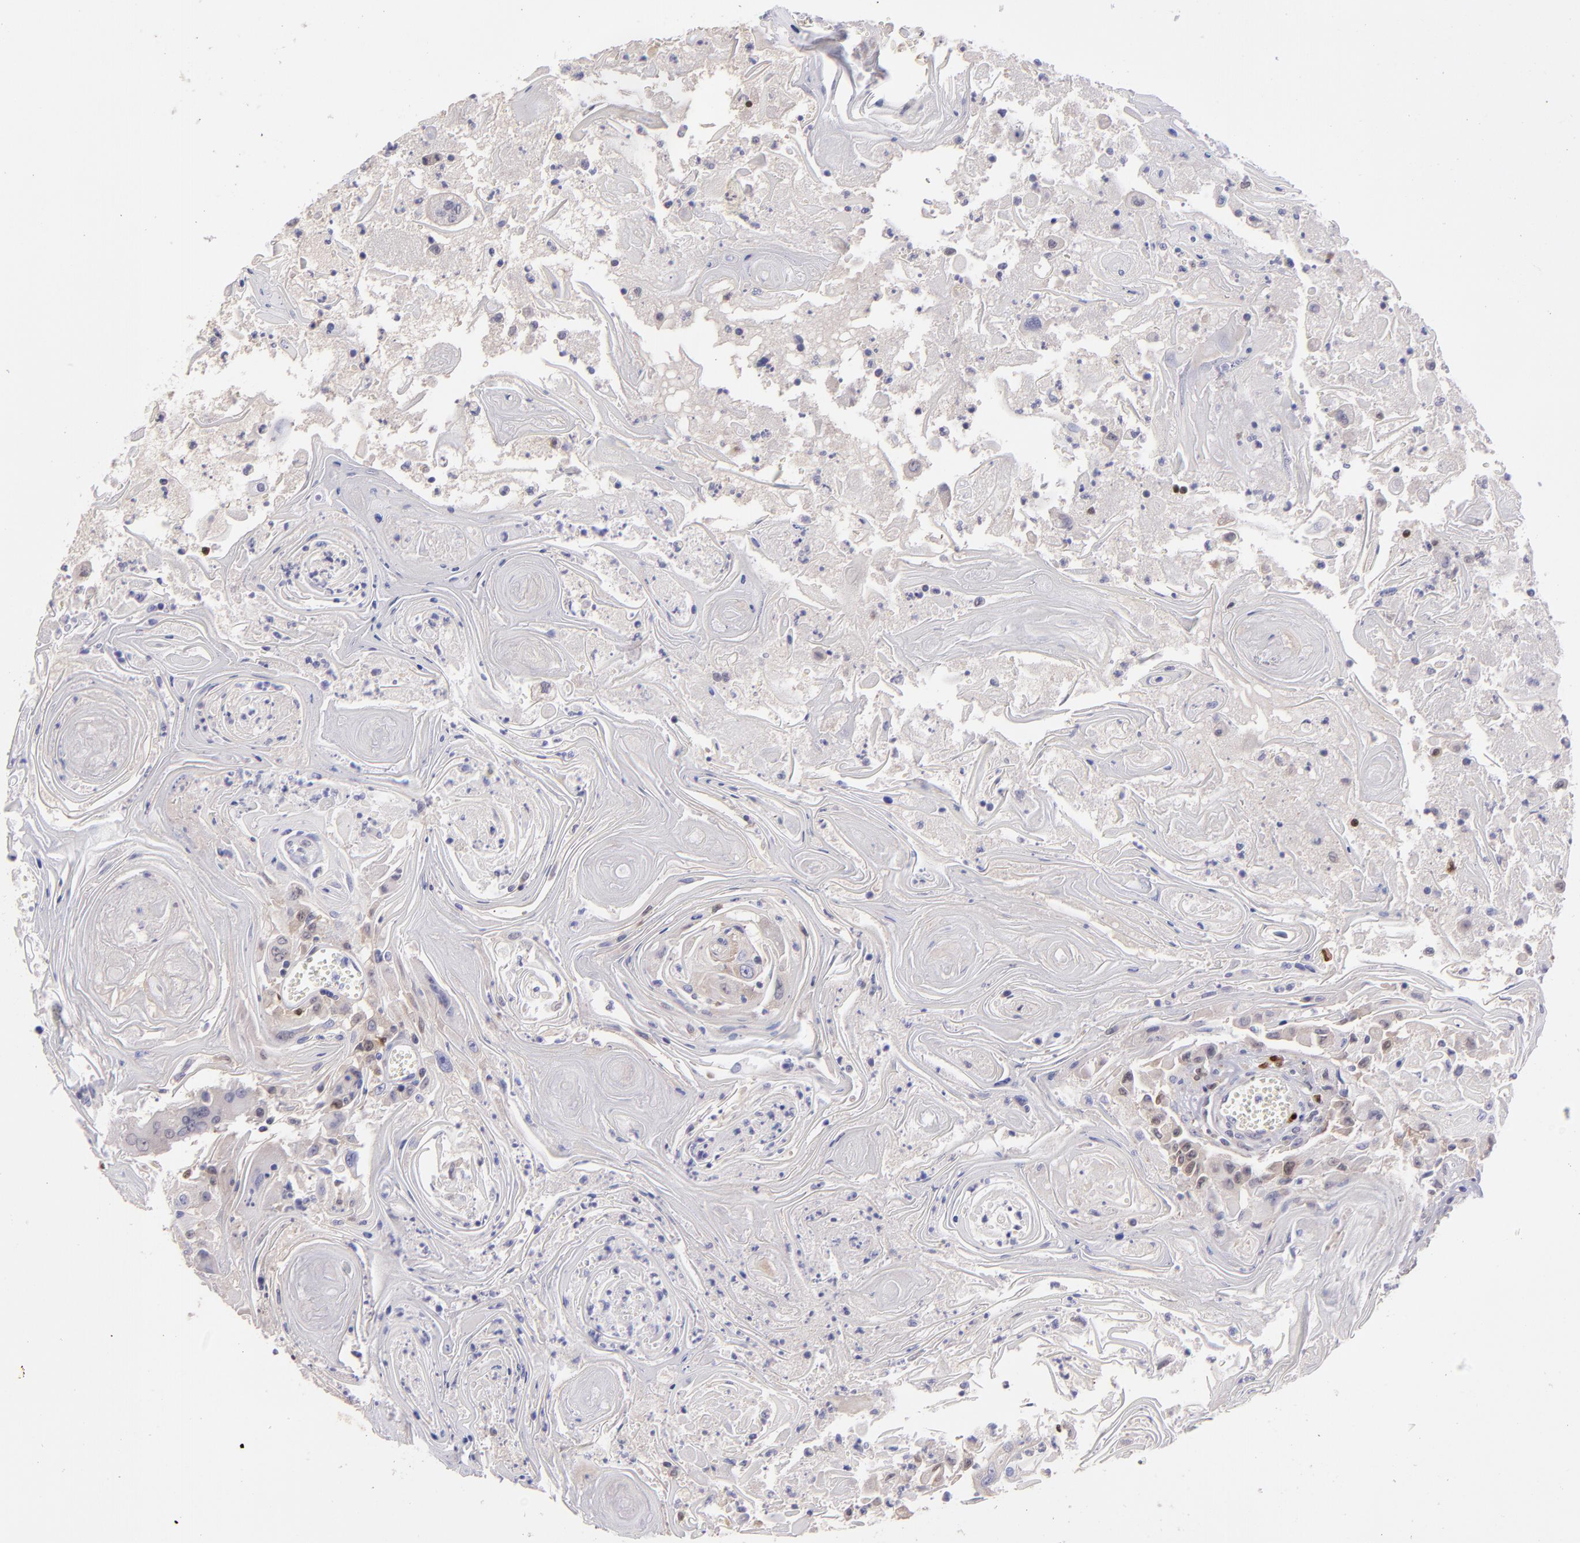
{"staining": {"intensity": "weak", "quantity": ">75%", "location": "cytoplasmic/membranous"}, "tissue": "head and neck cancer", "cell_type": "Tumor cells", "image_type": "cancer", "snomed": [{"axis": "morphology", "description": "Squamous cell carcinoma, NOS"}, {"axis": "topography", "description": "Oral tissue"}, {"axis": "topography", "description": "Head-Neck"}], "caption": "Weak cytoplasmic/membranous protein expression is present in about >75% of tumor cells in head and neck squamous cell carcinoma. (brown staining indicates protein expression, while blue staining denotes nuclei).", "gene": "IRF8", "patient": {"sex": "female", "age": 76}}